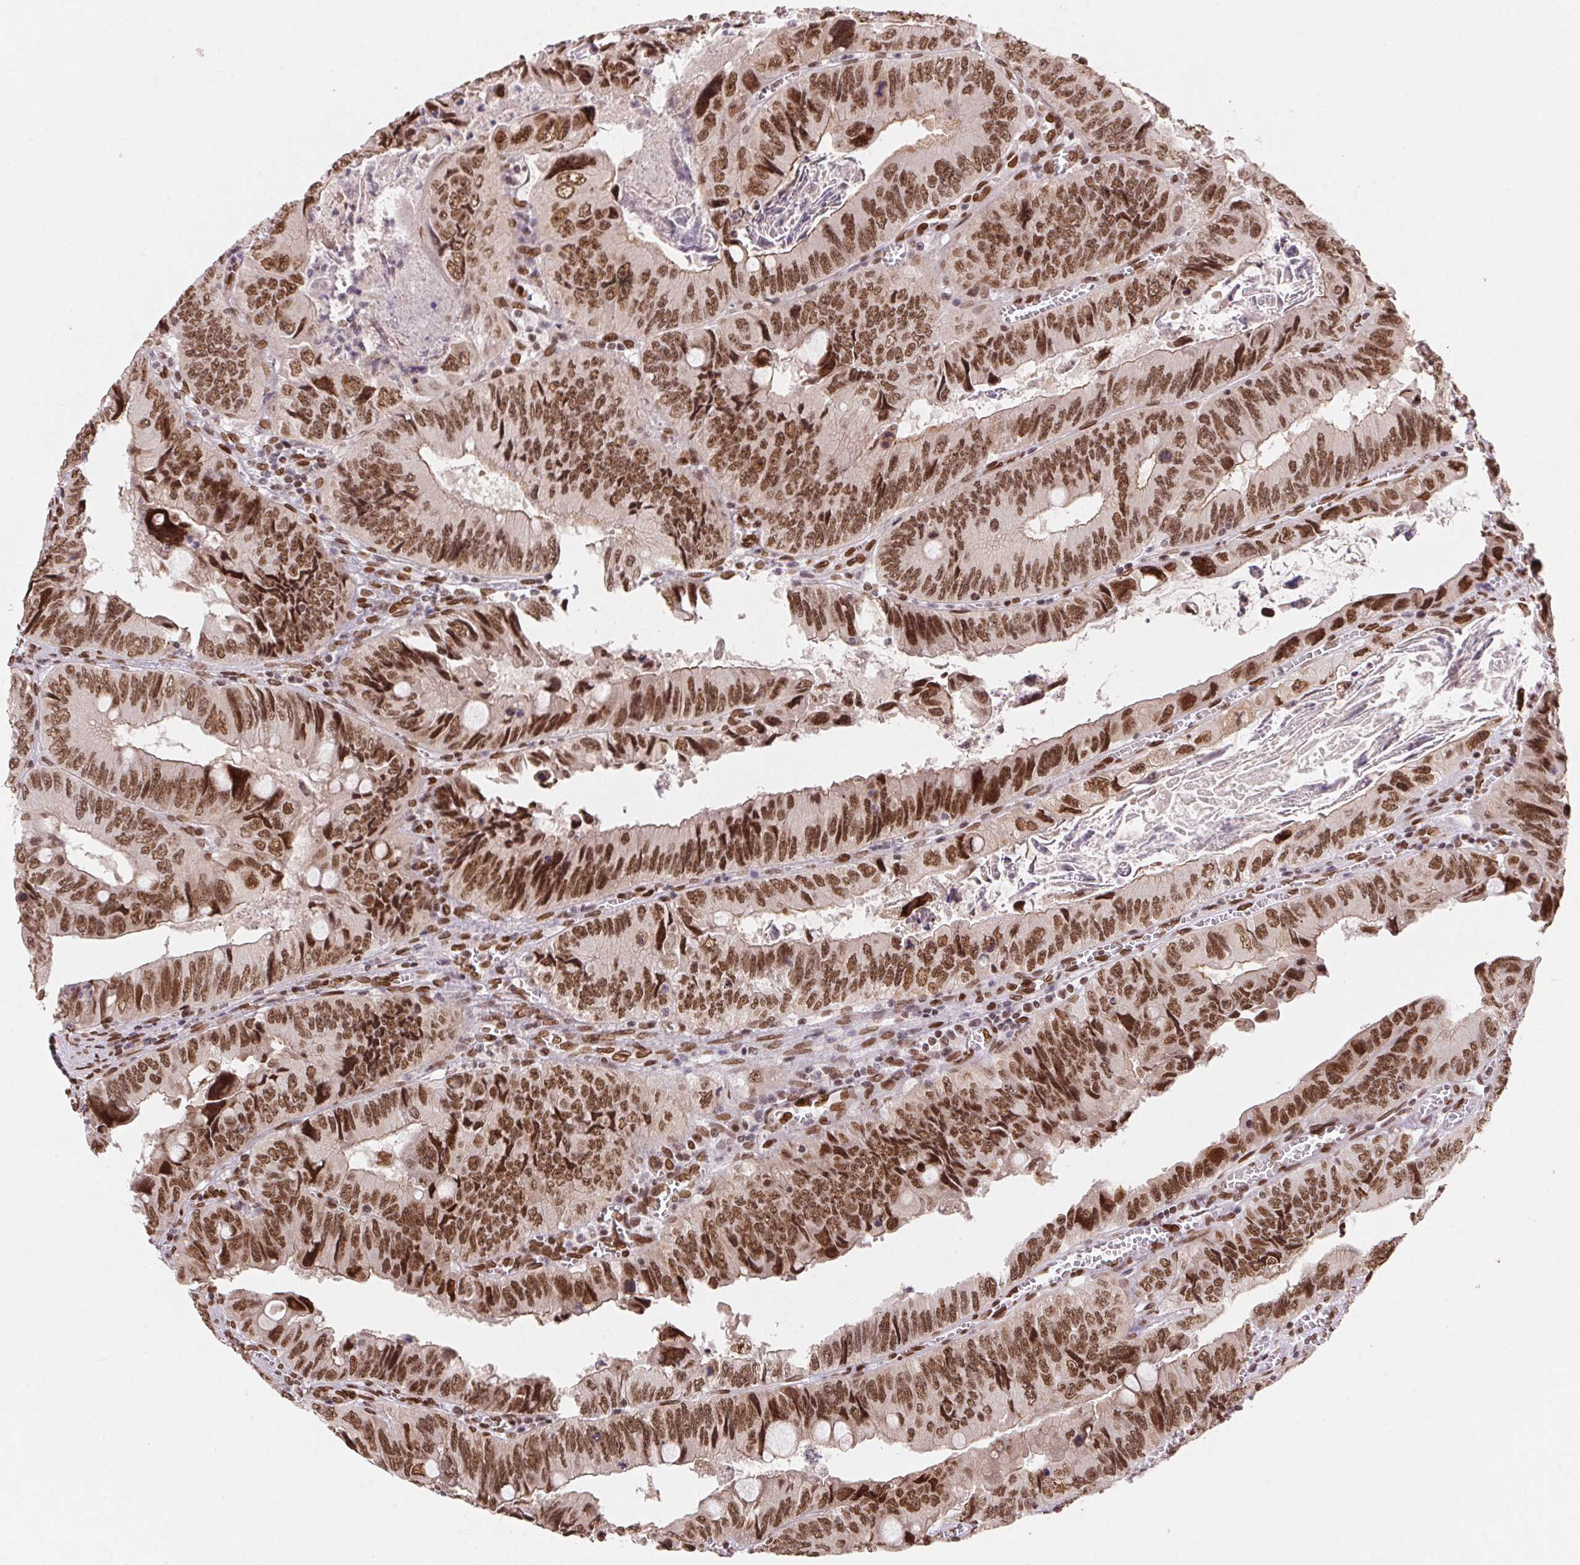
{"staining": {"intensity": "moderate", "quantity": ">75%", "location": "nuclear"}, "tissue": "colorectal cancer", "cell_type": "Tumor cells", "image_type": "cancer", "snomed": [{"axis": "morphology", "description": "Adenocarcinoma, NOS"}, {"axis": "topography", "description": "Colon"}], "caption": "Colorectal adenocarcinoma stained with immunohistochemistry (IHC) demonstrates moderate nuclear expression in about >75% of tumor cells.", "gene": "SAP30BP", "patient": {"sex": "female", "age": 84}}